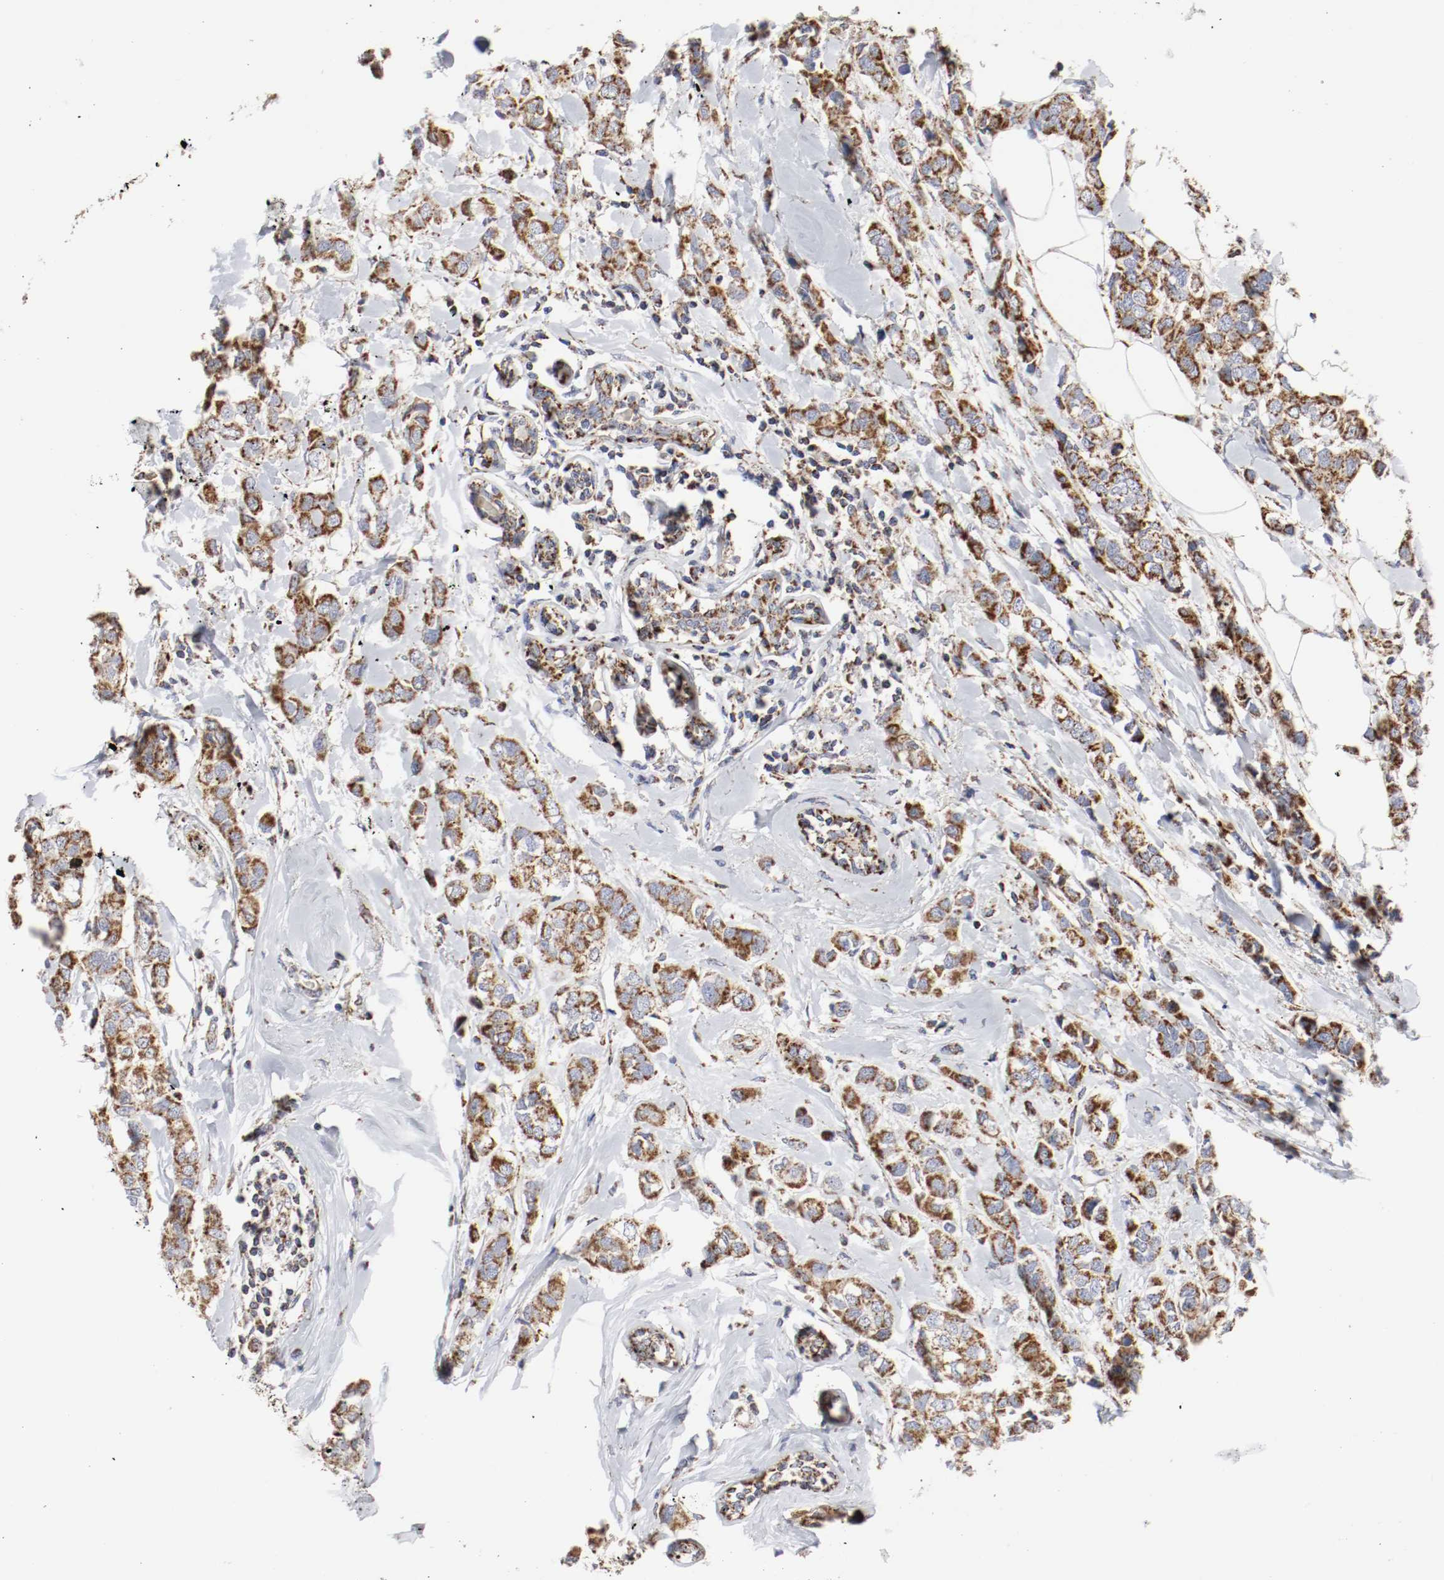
{"staining": {"intensity": "strong", "quantity": ">75%", "location": "cytoplasmic/membranous"}, "tissue": "breast cancer", "cell_type": "Tumor cells", "image_type": "cancer", "snomed": [{"axis": "morphology", "description": "Duct carcinoma"}, {"axis": "topography", "description": "Breast"}], "caption": "A photomicrograph of human breast cancer (invasive ductal carcinoma) stained for a protein demonstrates strong cytoplasmic/membranous brown staining in tumor cells.", "gene": "AFG3L2", "patient": {"sex": "female", "age": 50}}